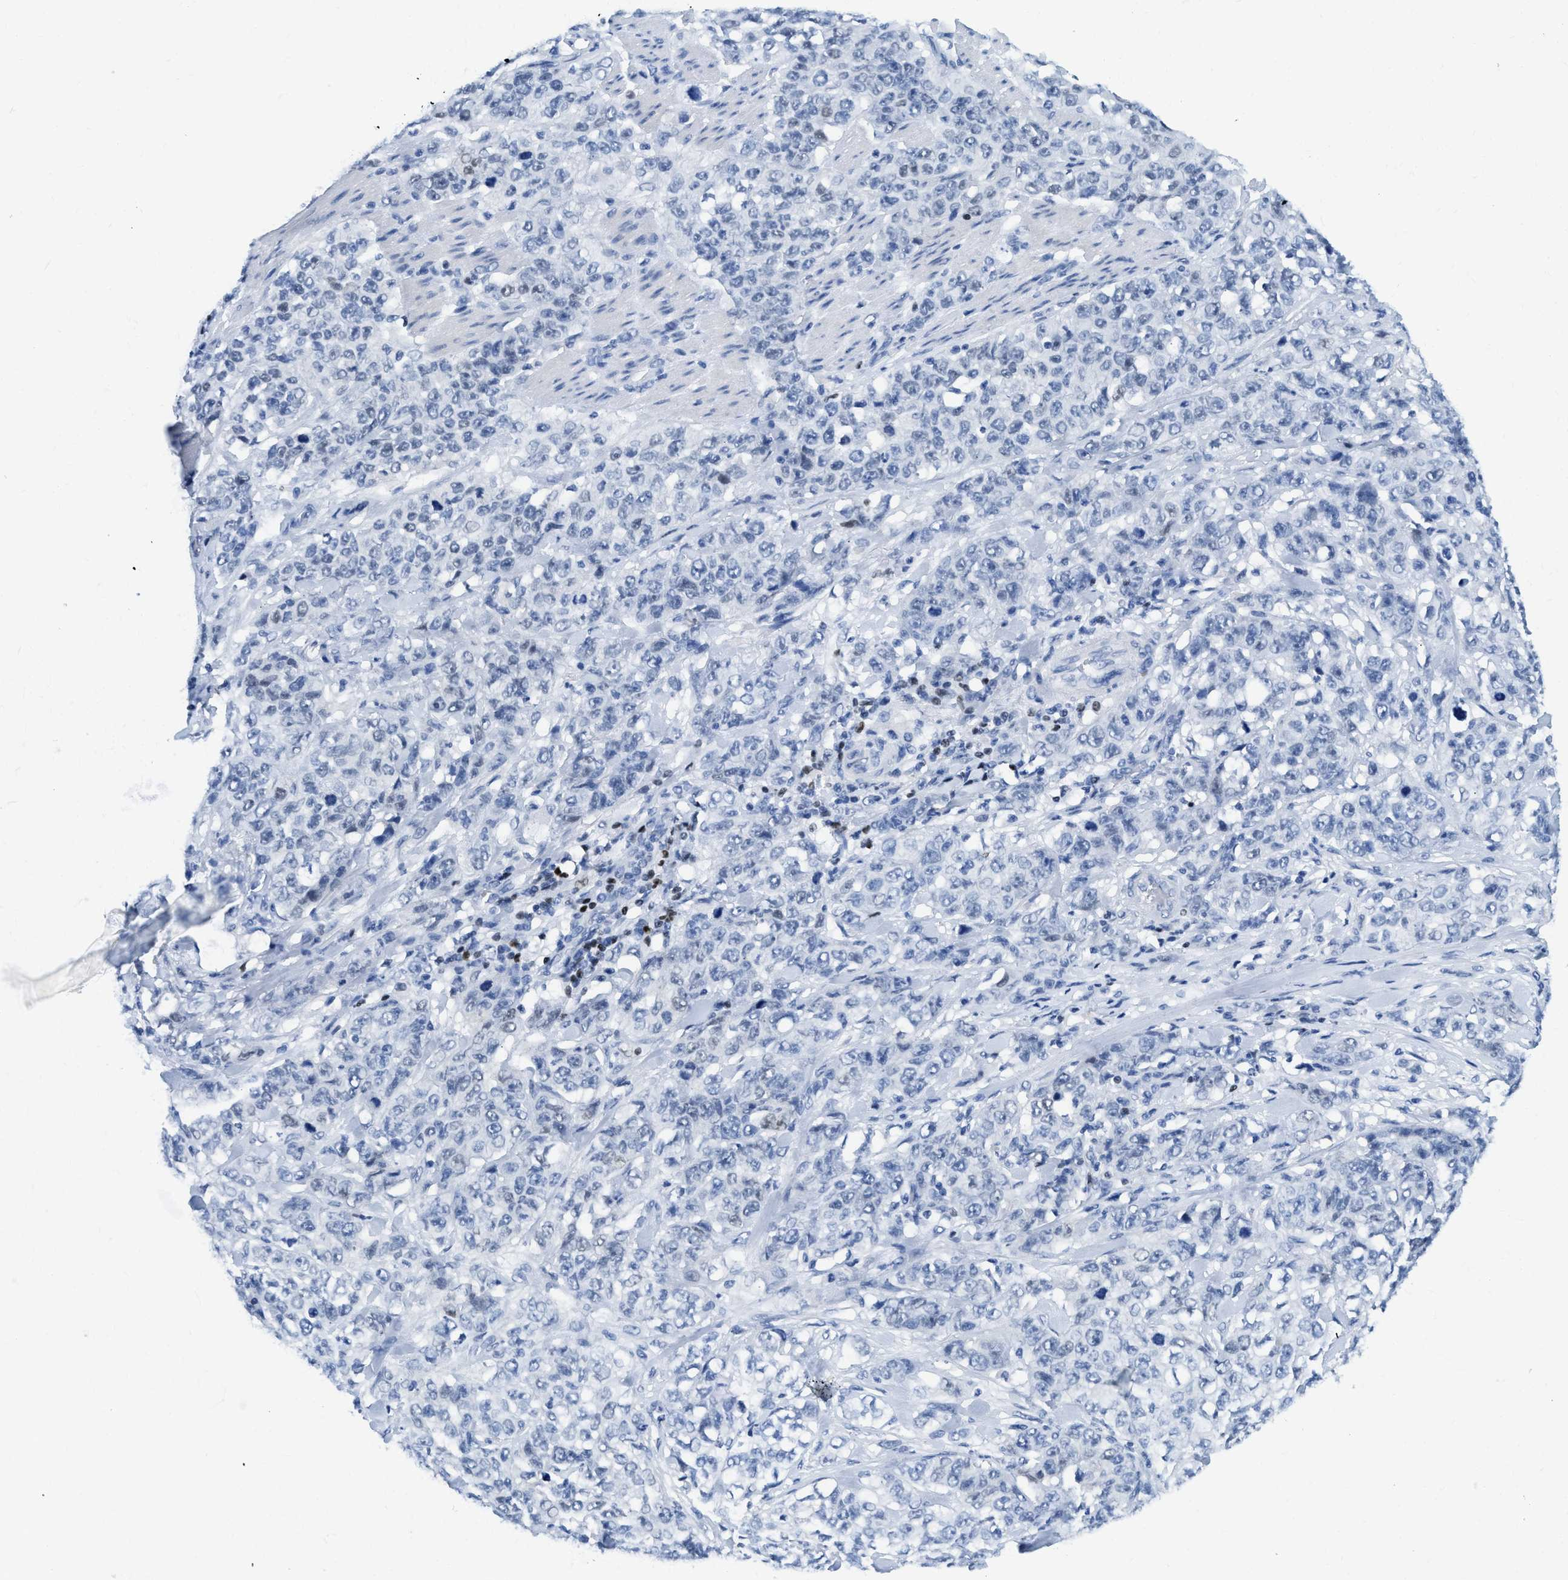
{"staining": {"intensity": "negative", "quantity": "none", "location": "none"}, "tissue": "stomach cancer", "cell_type": "Tumor cells", "image_type": "cancer", "snomed": [{"axis": "morphology", "description": "Adenocarcinoma, NOS"}, {"axis": "topography", "description": "Stomach"}], "caption": "This micrograph is of stomach cancer (adenocarcinoma) stained with immunohistochemistry (IHC) to label a protein in brown with the nuclei are counter-stained blue. There is no staining in tumor cells.", "gene": "TCF7", "patient": {"sex": "male", "age": 48}}